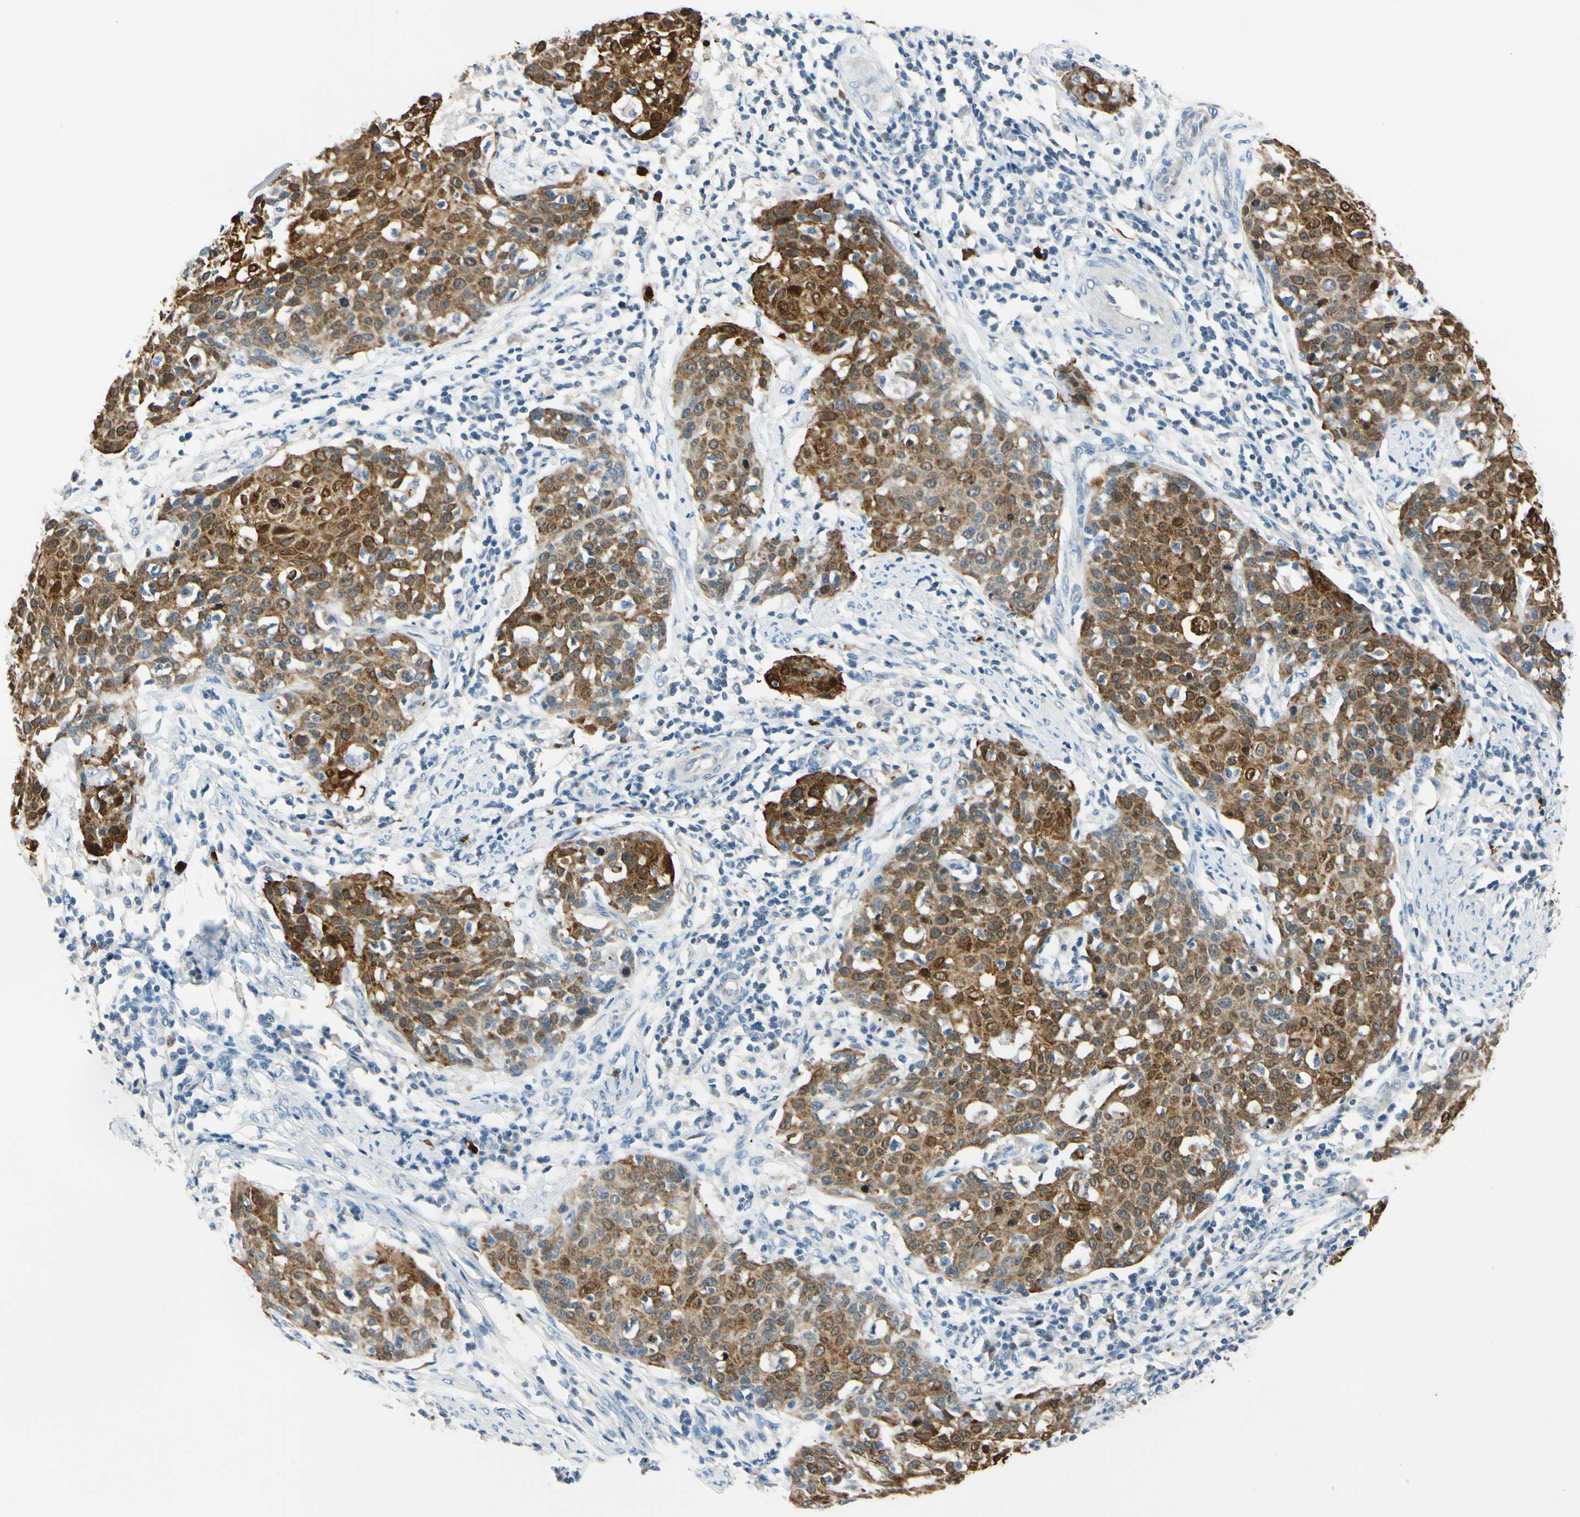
{"staining": {"intensity": "strong", "quantity": ">75%", "location": "cytoplasmic/membranous"}, "tissue": "cervical cancer", "cell_type": "Tumor cells", "image_type": "cancer", "snomed": [{"axis": "morphology", "description": "Squamous cell carcinoma, NOS"}, {"axis": "topography", "description": "Cervix"}], "caption": "Immunohistochemistry of squamous cell carcinoma (cervical) demonstrates high levels of strong cytoplasmic/membranous positivity in approximately >75% of tumor cells.", "gene": "TRAF5", "patient": {"sex": "female", "age": 38}}